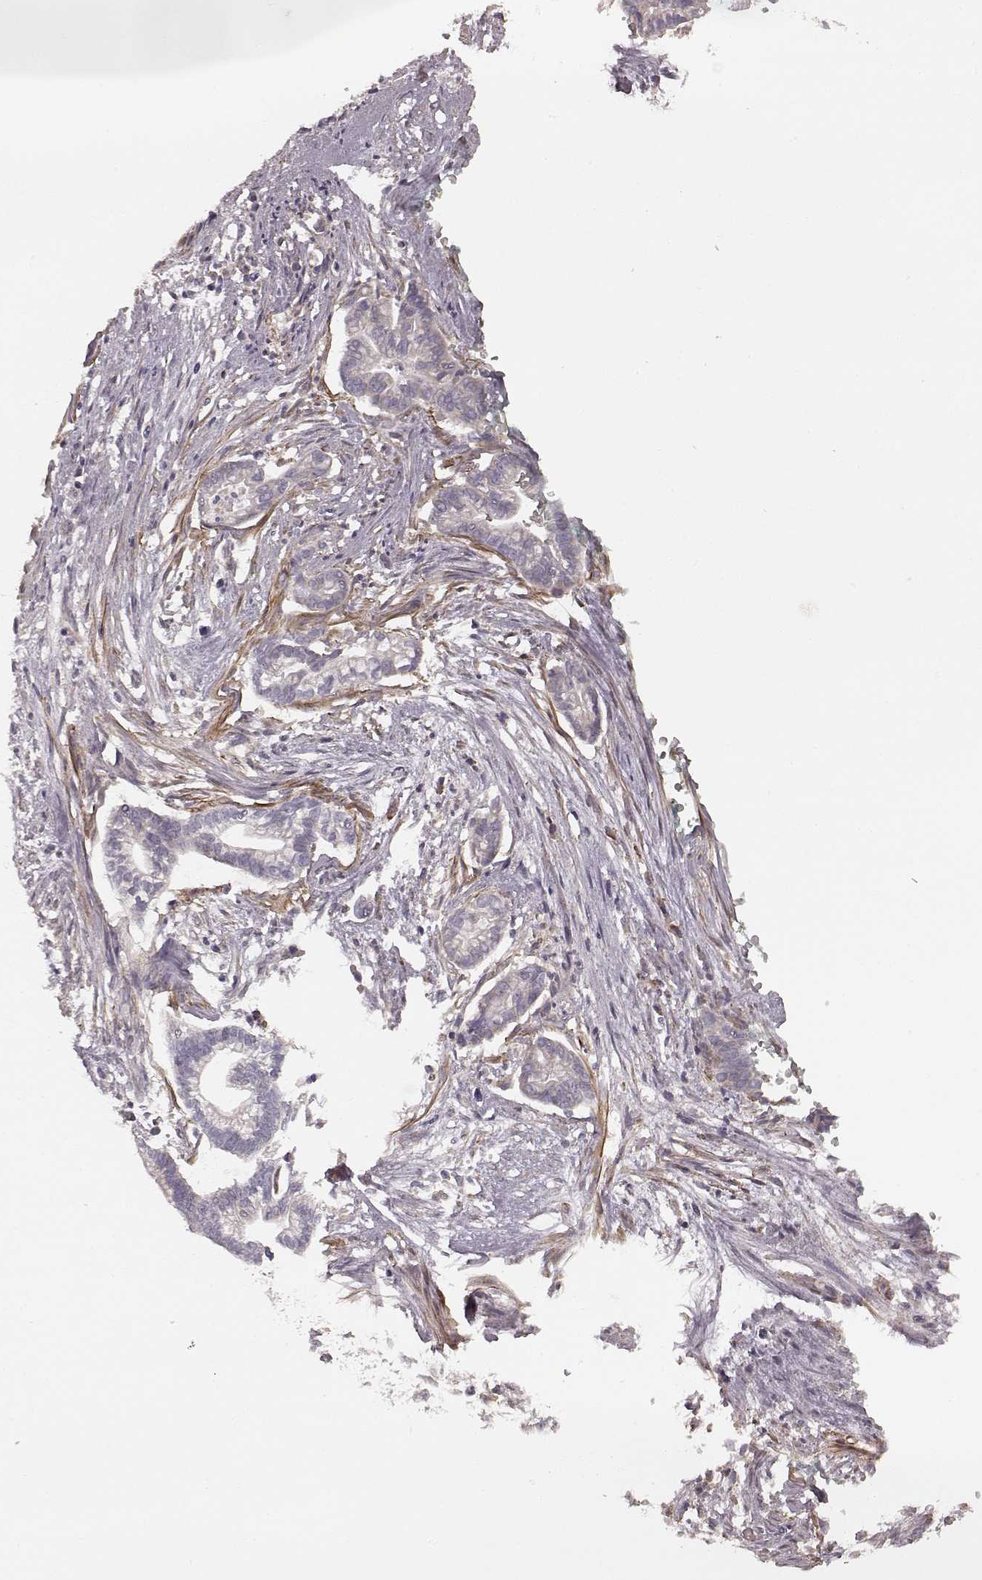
{"staining": {"intensity": "negative", "quantity": "none", "location": "none"}, "tissue": "cervical cancer", "cell_type": "Tumor cells", "image_type": "cancer", "snomed": [{"axis": "morphology", "description": "Adenocarcinoma, NOS"}, {"axis": "topography", "description": "Cervix"}], "caption": "The micrograph reveals no significant expression in tumor cells of cervical adenocarcinoma.", "gene": "KCNJ9", "patient": {"sex": "female", "age": 62}}